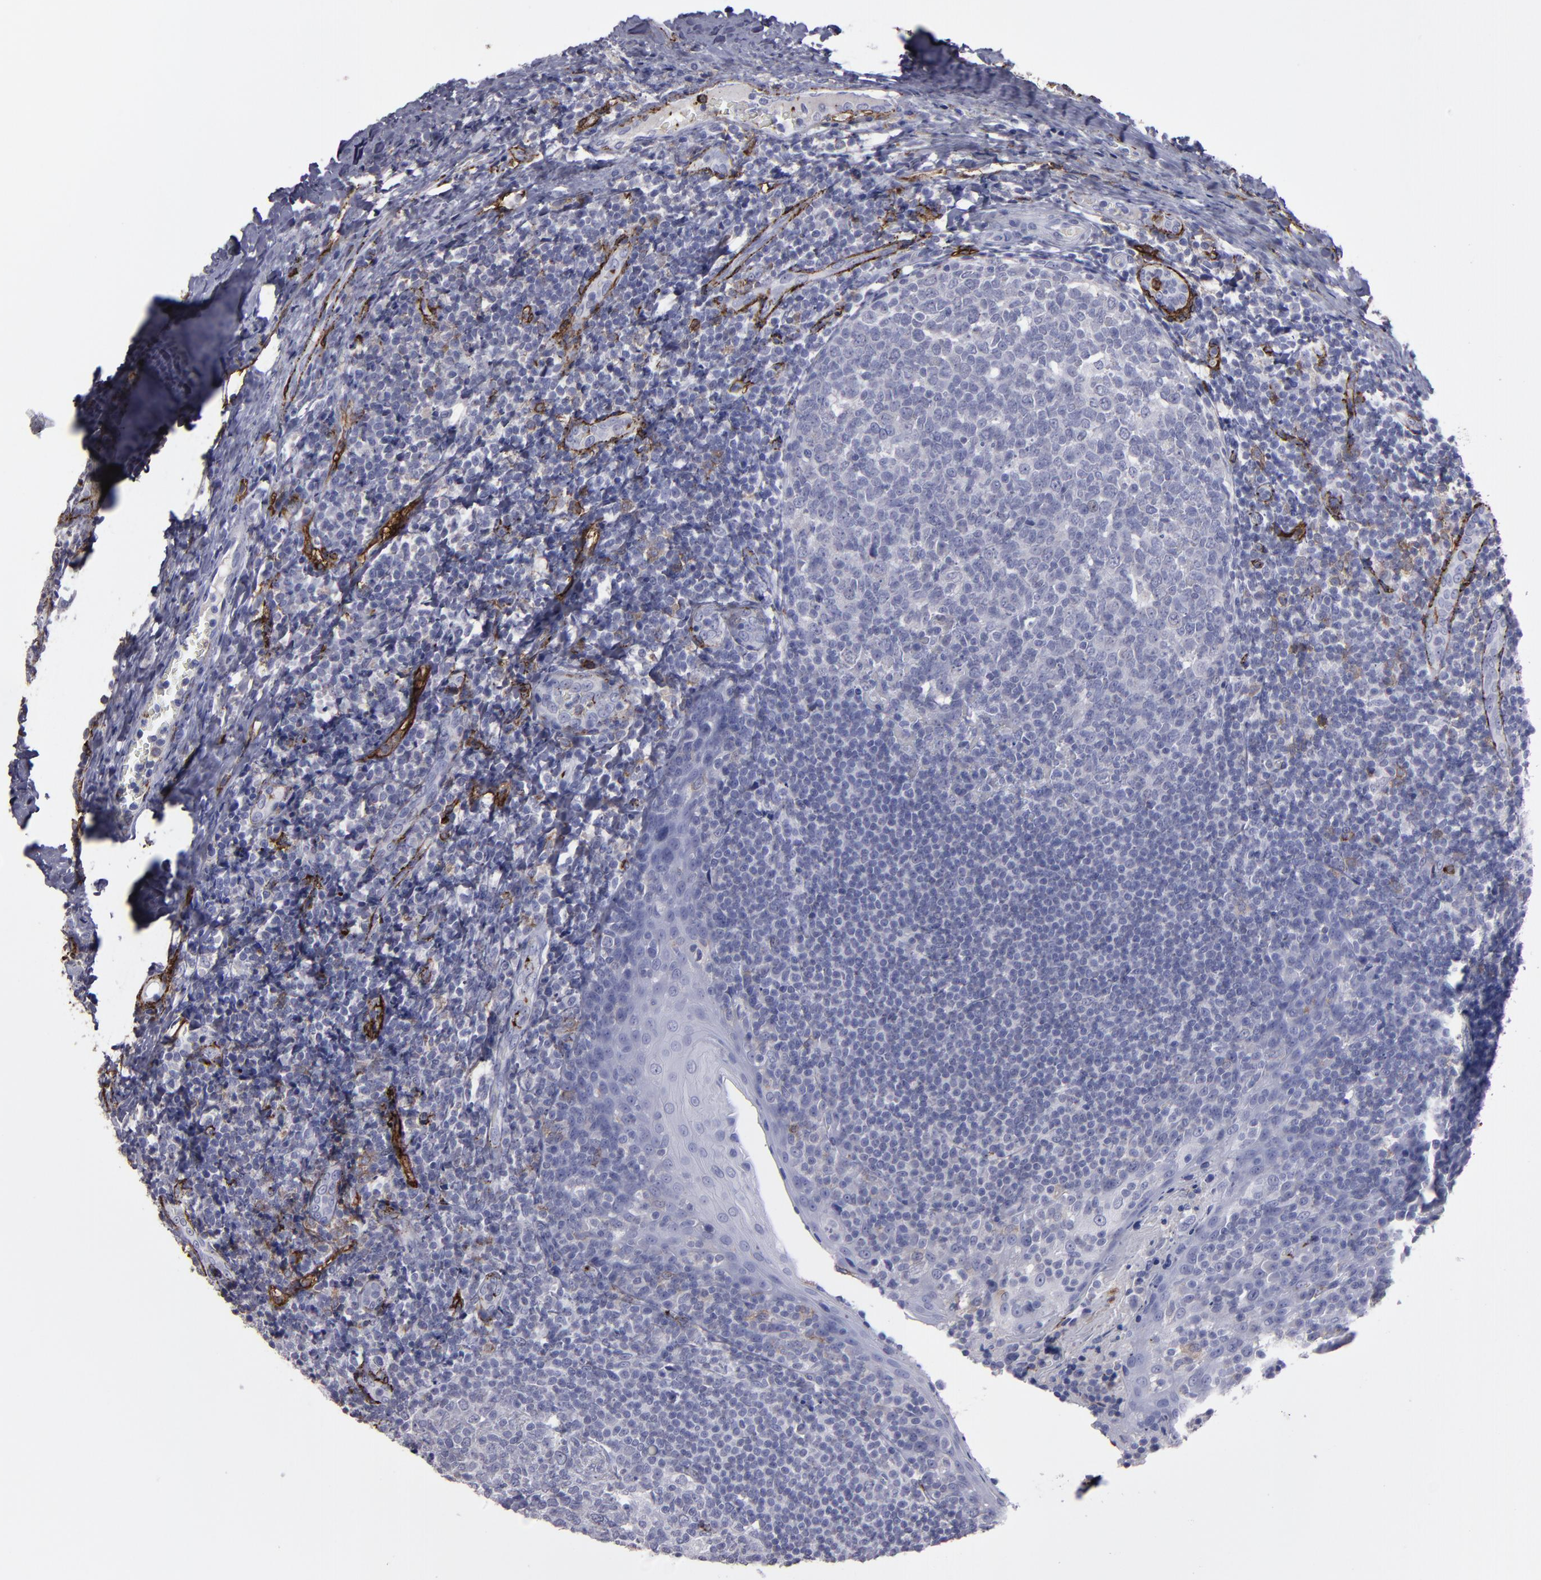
{"staining": {"intensity": "negative", "quantity": "none", "location": "none"}, "tissue": "tonsil", "cell_type": "Germinal center cells", "image_type": "normal", "snomed": [{"axis": "morphology", "description": "Normal tissue, NOS"}, {"axis": "topography", "description": "Tonsil"}], "caption": "Micrograph shows no protein expression in germinal center cells of normal tonsil. Nuclei are stained in blue.", "gene": "CD36", "patient": {"sex": "male", "age": 31}}